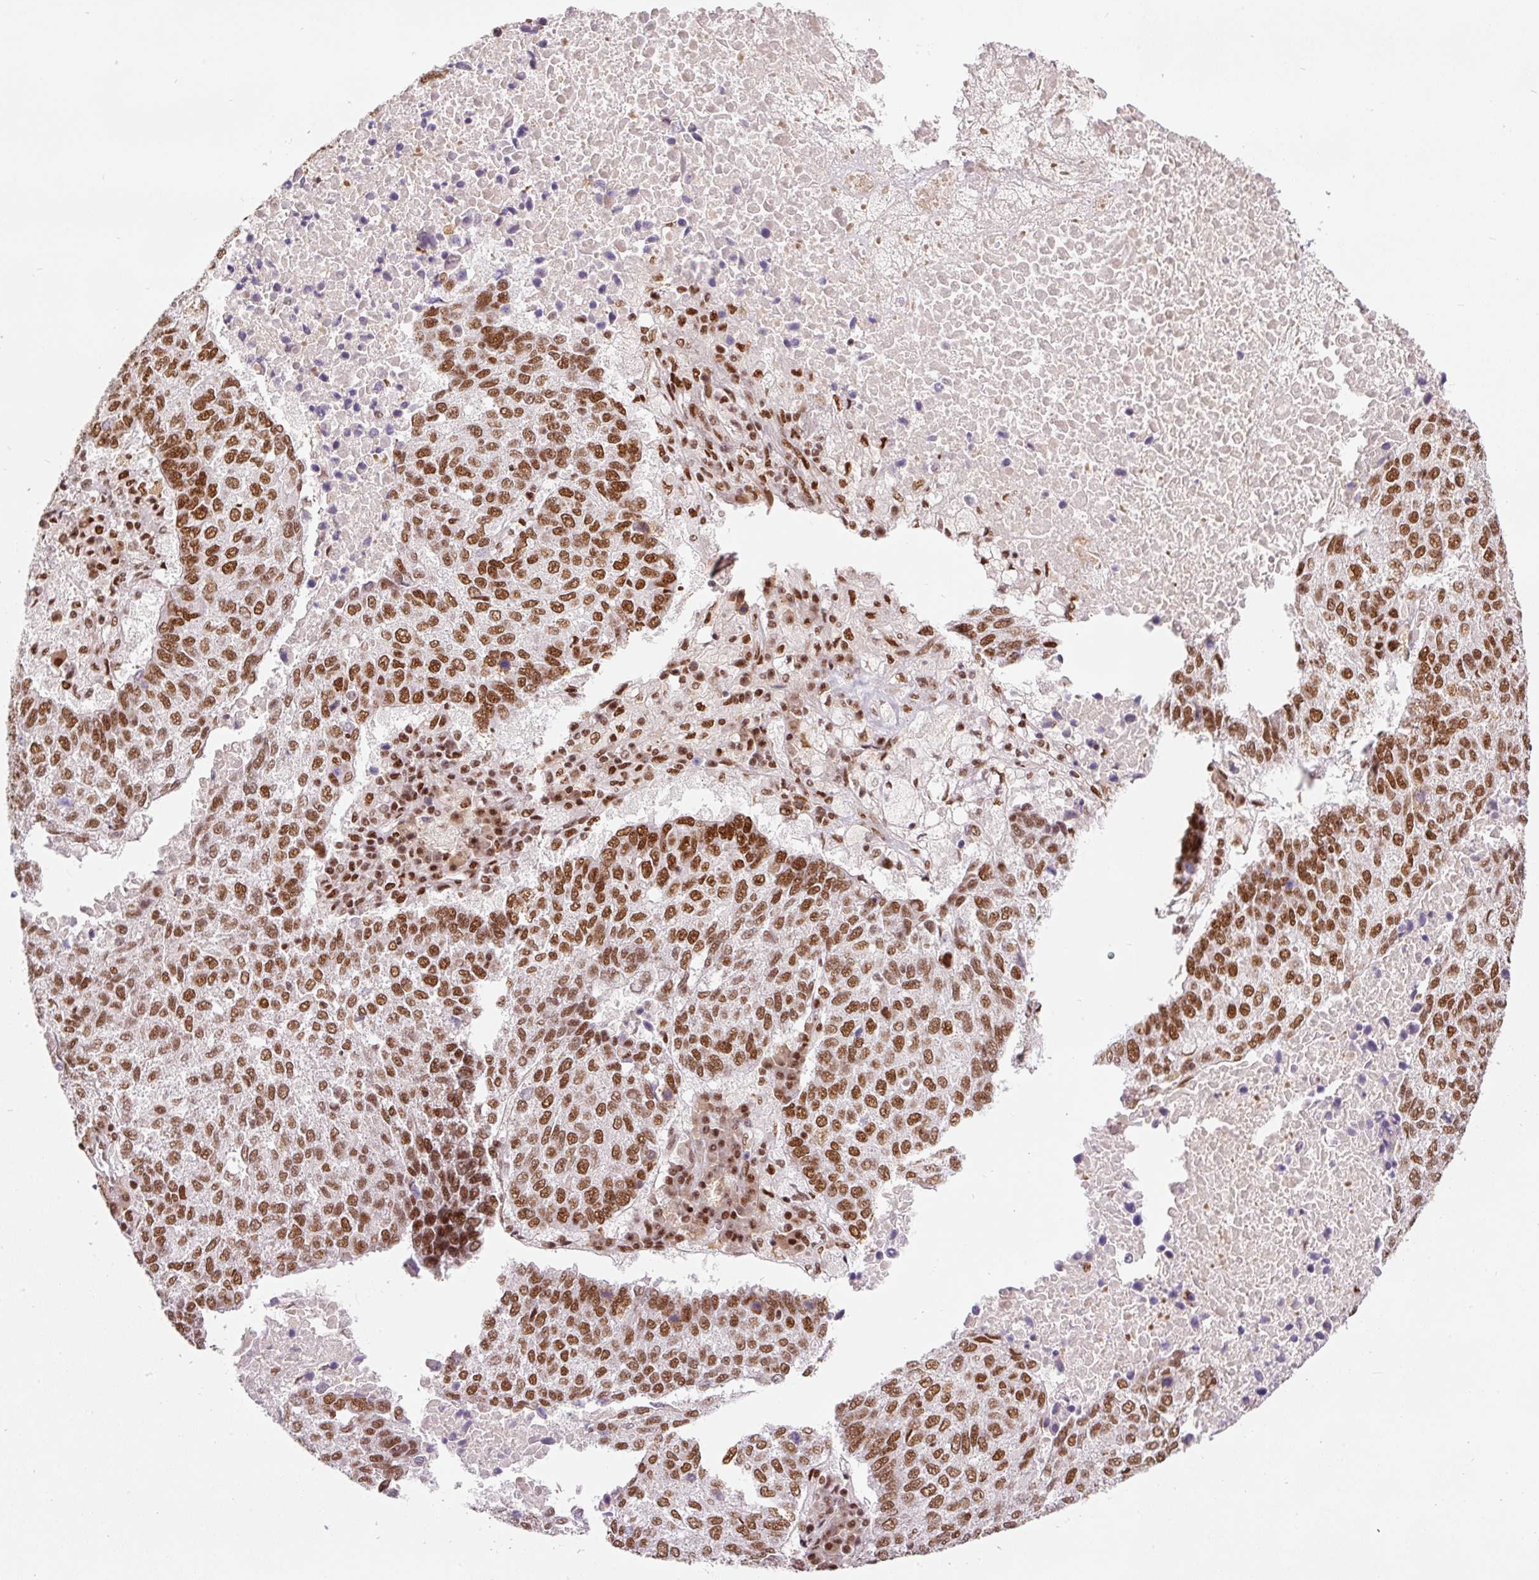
{"staining": {"intensity": "strong", "quantity": ">75%", "location": "nuclear"}, "tissue": "lung cancer", "cell_type": "Tumor cells", "image_type": "cancer", "snomed": [{"axis": "morphology", "description": "Squamous cell carcinoma, NOS"}, {"axis": "topography", "description": "Lung"}], "caption": "Tumor cells show strong nuclear staining in about >75% of cells in lung cancer (squamous cell carcinoma). Using DAB (3,3'-diaminobenzidine) (brown) and hematoxylin (blue) stains, captured at high magnification using brightfield microscopy.", "gene": "HNRNPC", "patient": {"sex": "male", "age": 73}}